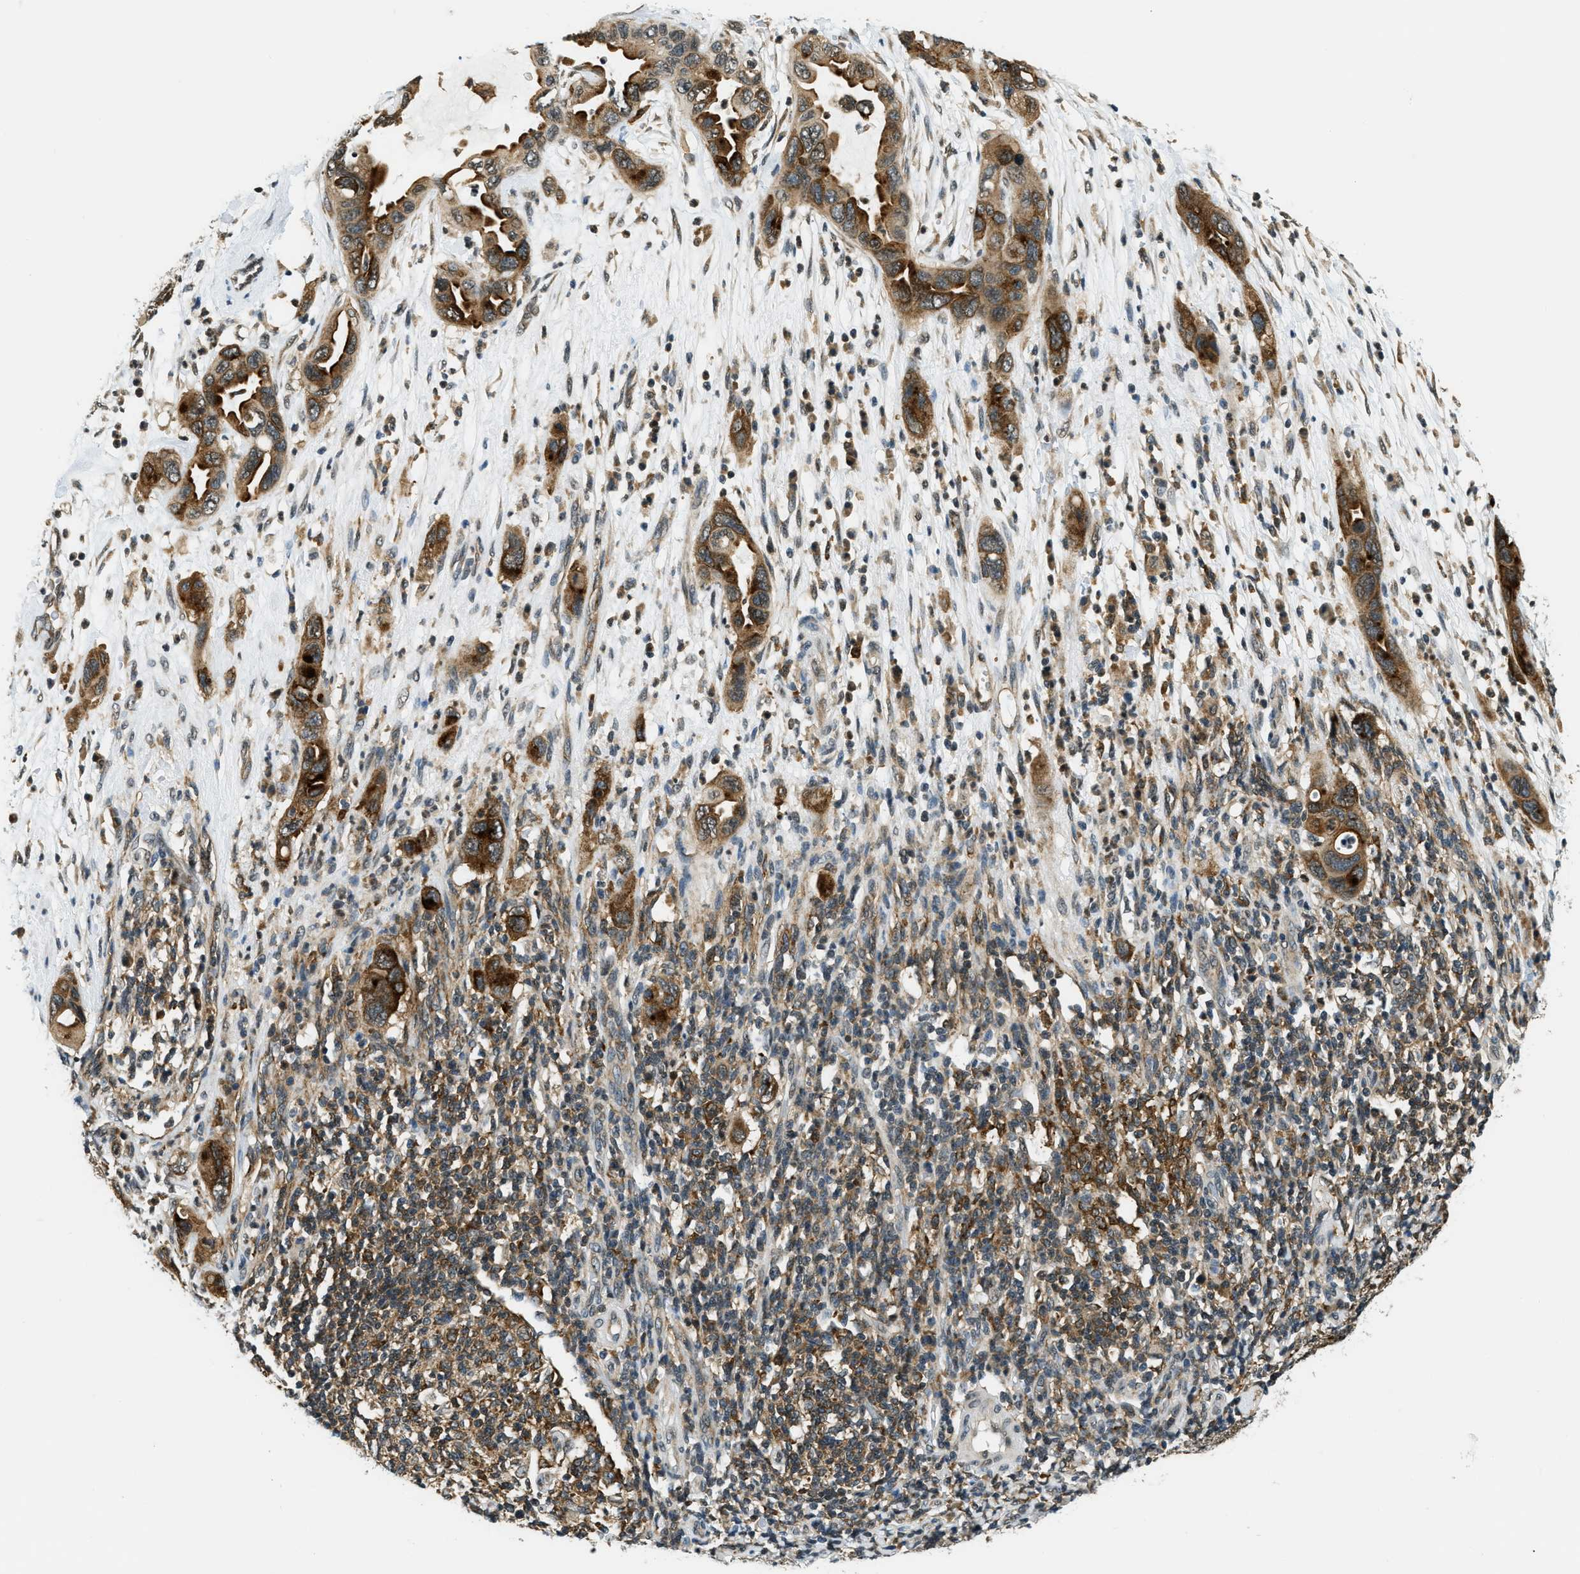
{"staining": {"intensity": "strong", "quantity": ">75%", "location": "cytoplasmic/membranous"}, "tissue": "pancreatic cancer", "cell_type": "Tumor cells", "image_type": "cancer", "snomed": [{"axis": "morphology", "description": "Adenocarcinoma, NOS"}, {"axis": "topography", "description": "Pancreas"}], "caption": "Pancreatic cancer tissue shows strong cytoplasmic/membranous expression in about >75% of tumor cells (Stains: DAB in brown, nuclei in blue, Microscopy: brightfield microscopy at high magnification).", "gene": "RAB11FIP1", "patient": {"sex": "female", "age": 71}}